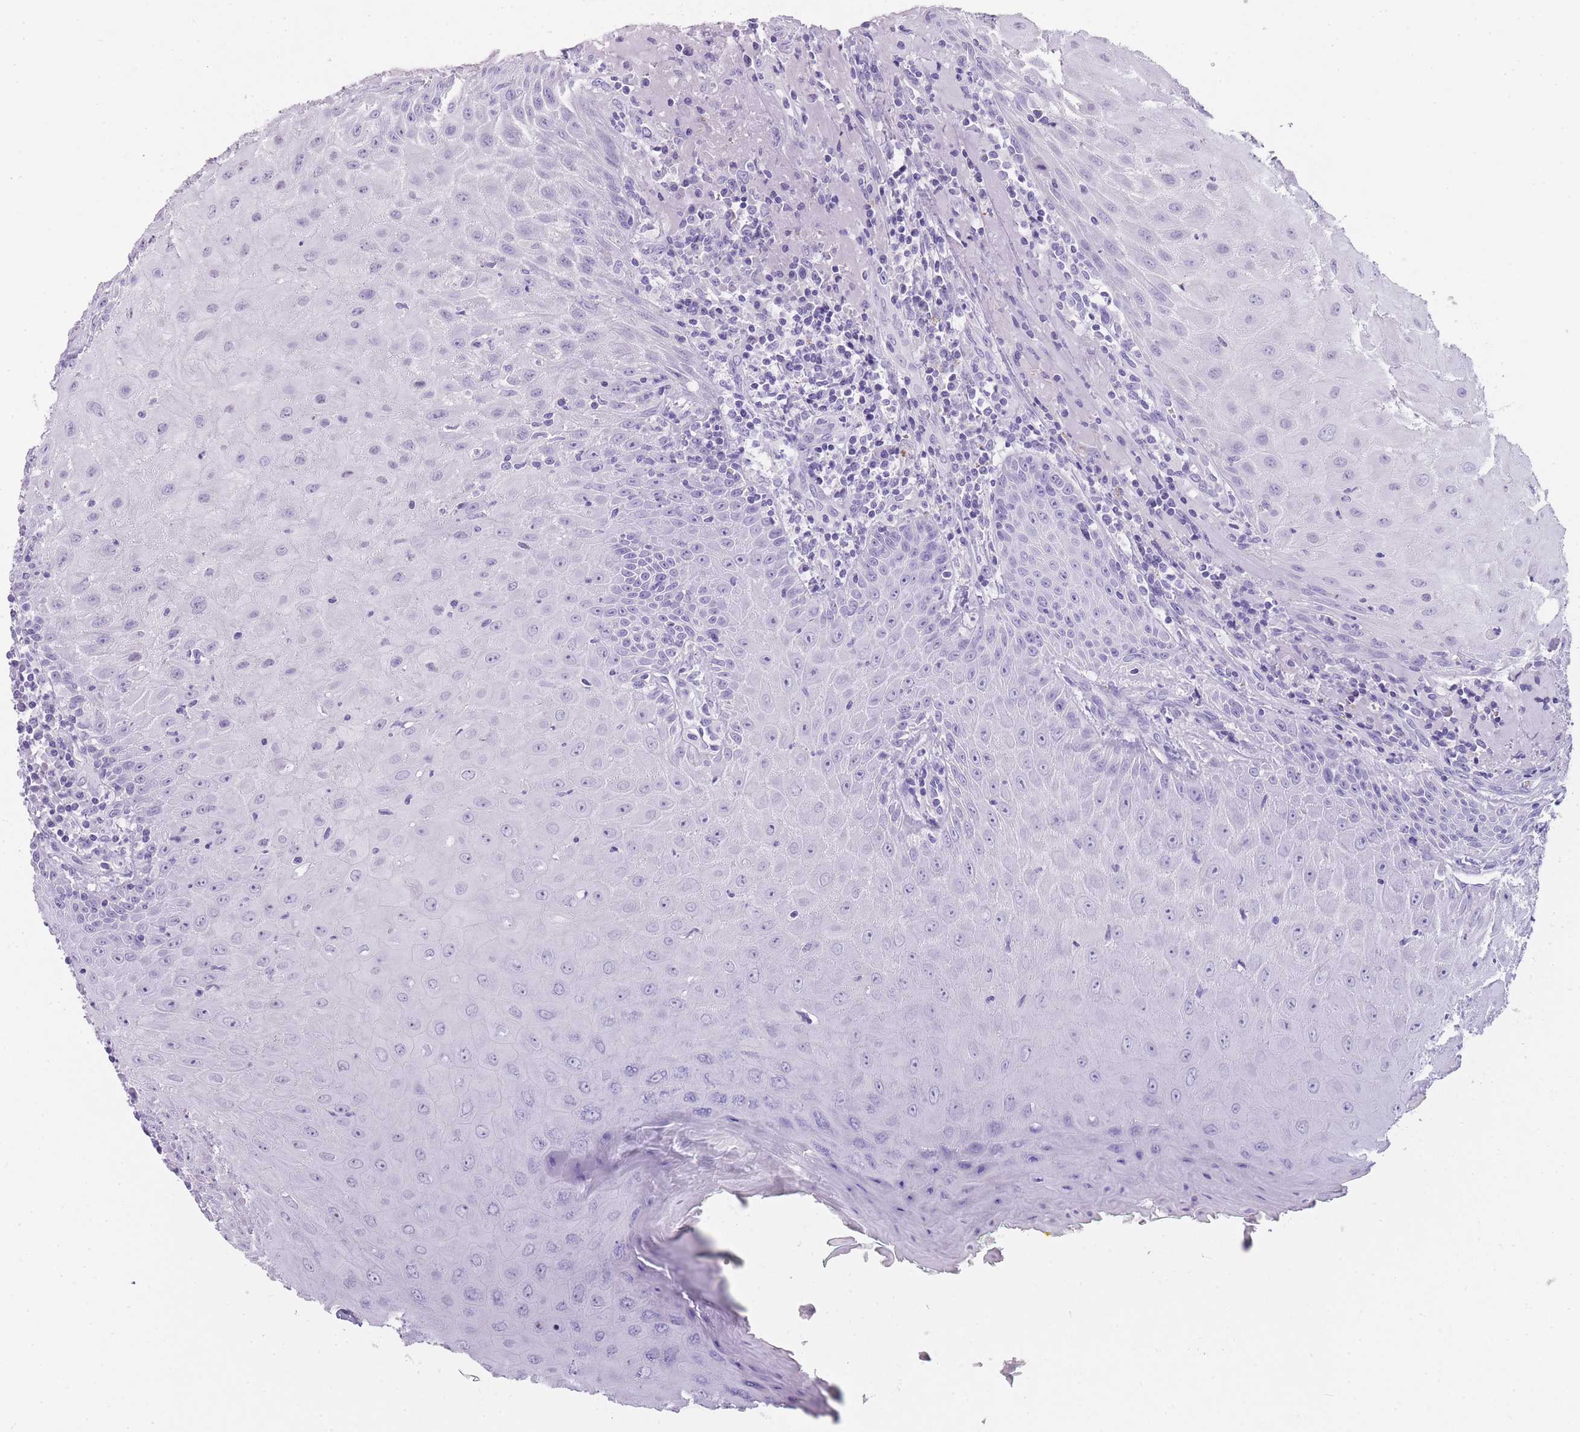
{"staining": {"intensity": "negative", "quantity": "none", "location": "none"}, "tissue": "head and neck cancer", "cell_type": "Tumor cells", "image_type": "cancer", "snomed": [{"axis": "morphology", "description": "Normal tissue, NOS"}, {"axis": "morphology", "description": "Squamous cell carcinoma, NOS"}, {"axis": "topography", "description": "Oral tissue"}, {"axis": "topography", "description": "Head-Neck"}], "caption": "Immunohistochemical staining of human head and neck cancer shows no significant expression in tumor cells.", "gene": "TCP11", "patient": {"sex": "female", "age": 70}}